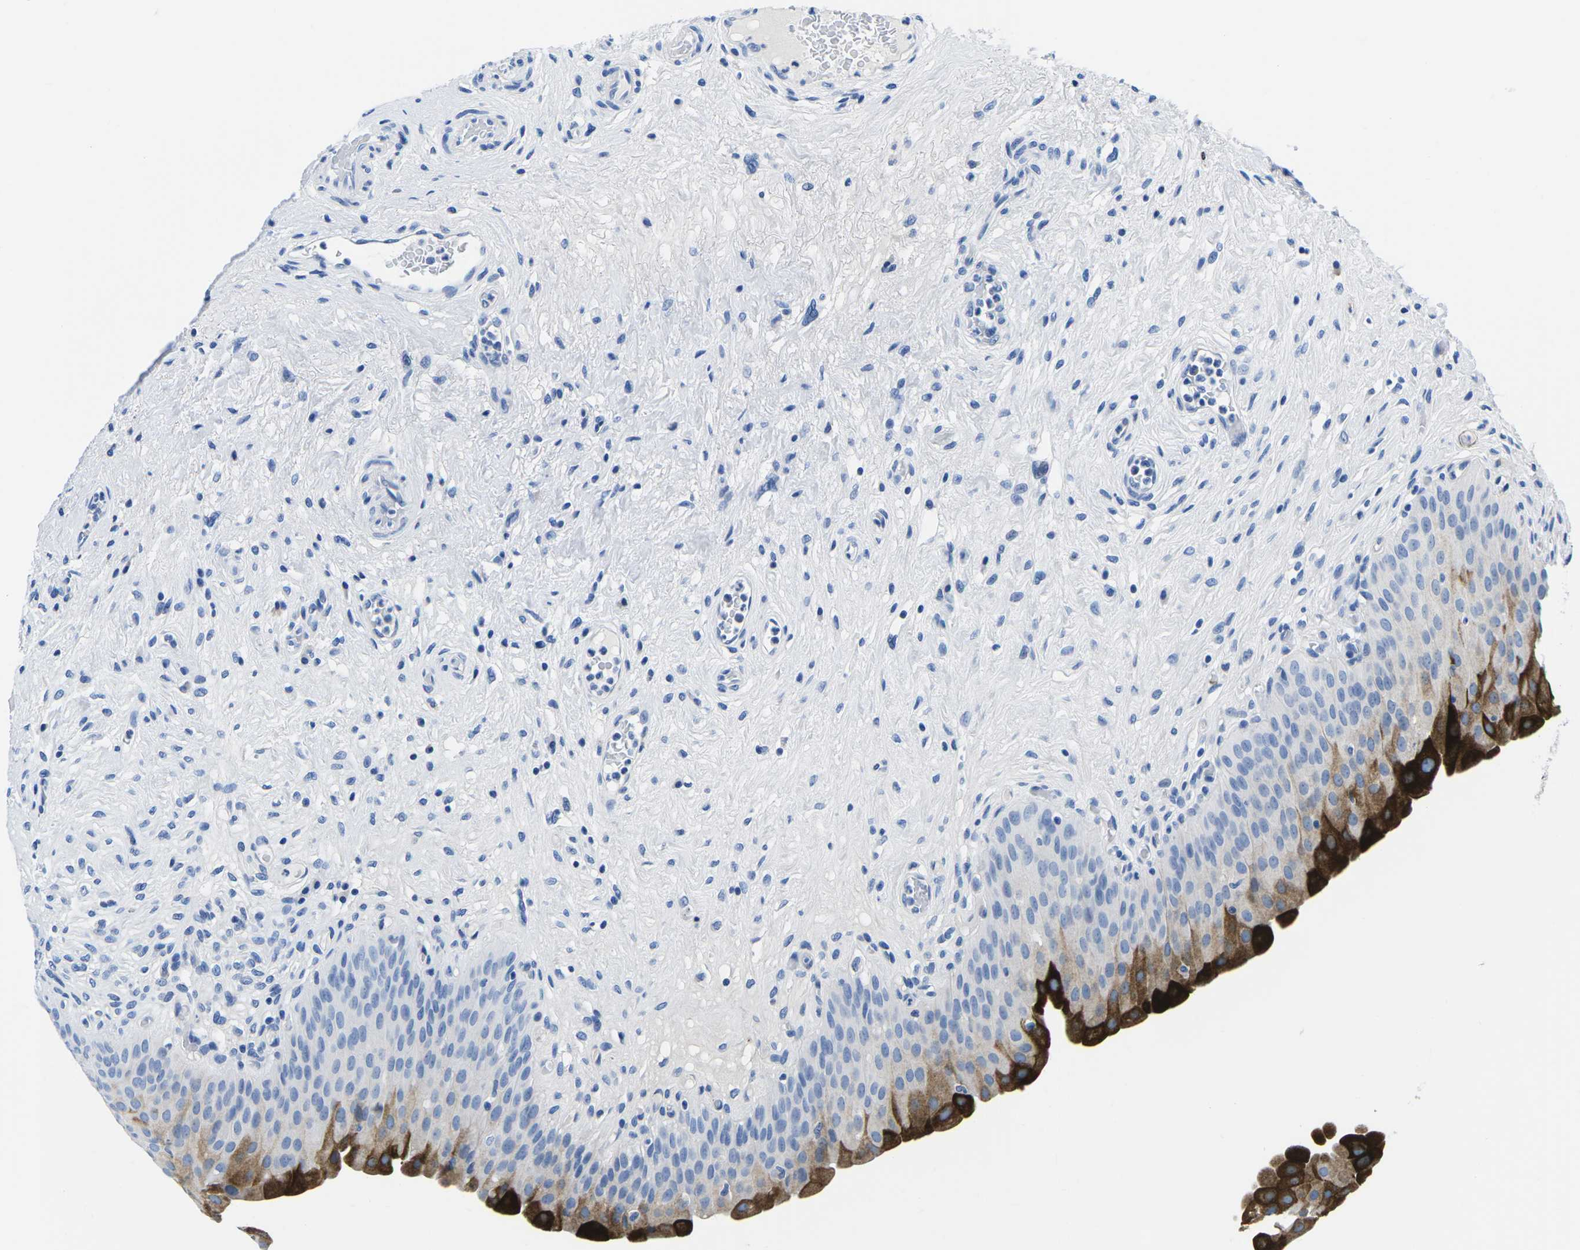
{"staining": {"intensity": "strong", "quantity": "<25%", "location": "cytoplasmic/membranous"}, "tissue": "urinary bladder", "cell_type": "Urothelial cells", "image_type": "normal", "snomed": [{"axis": "morphology", "description": "Normal tissue, NOS"}, {"axis": "topography", "description": "Urinary bladder"}], "caption": "Strong cytoplasmic/membranous protein expression is identified in approximately <25% of urothelial cells in urinary bladder. The protein is shown in brown color, while the nuclei are stained blue.", "gene": "CYP1A2", "patient": {"sex": "male", "age": 46}}